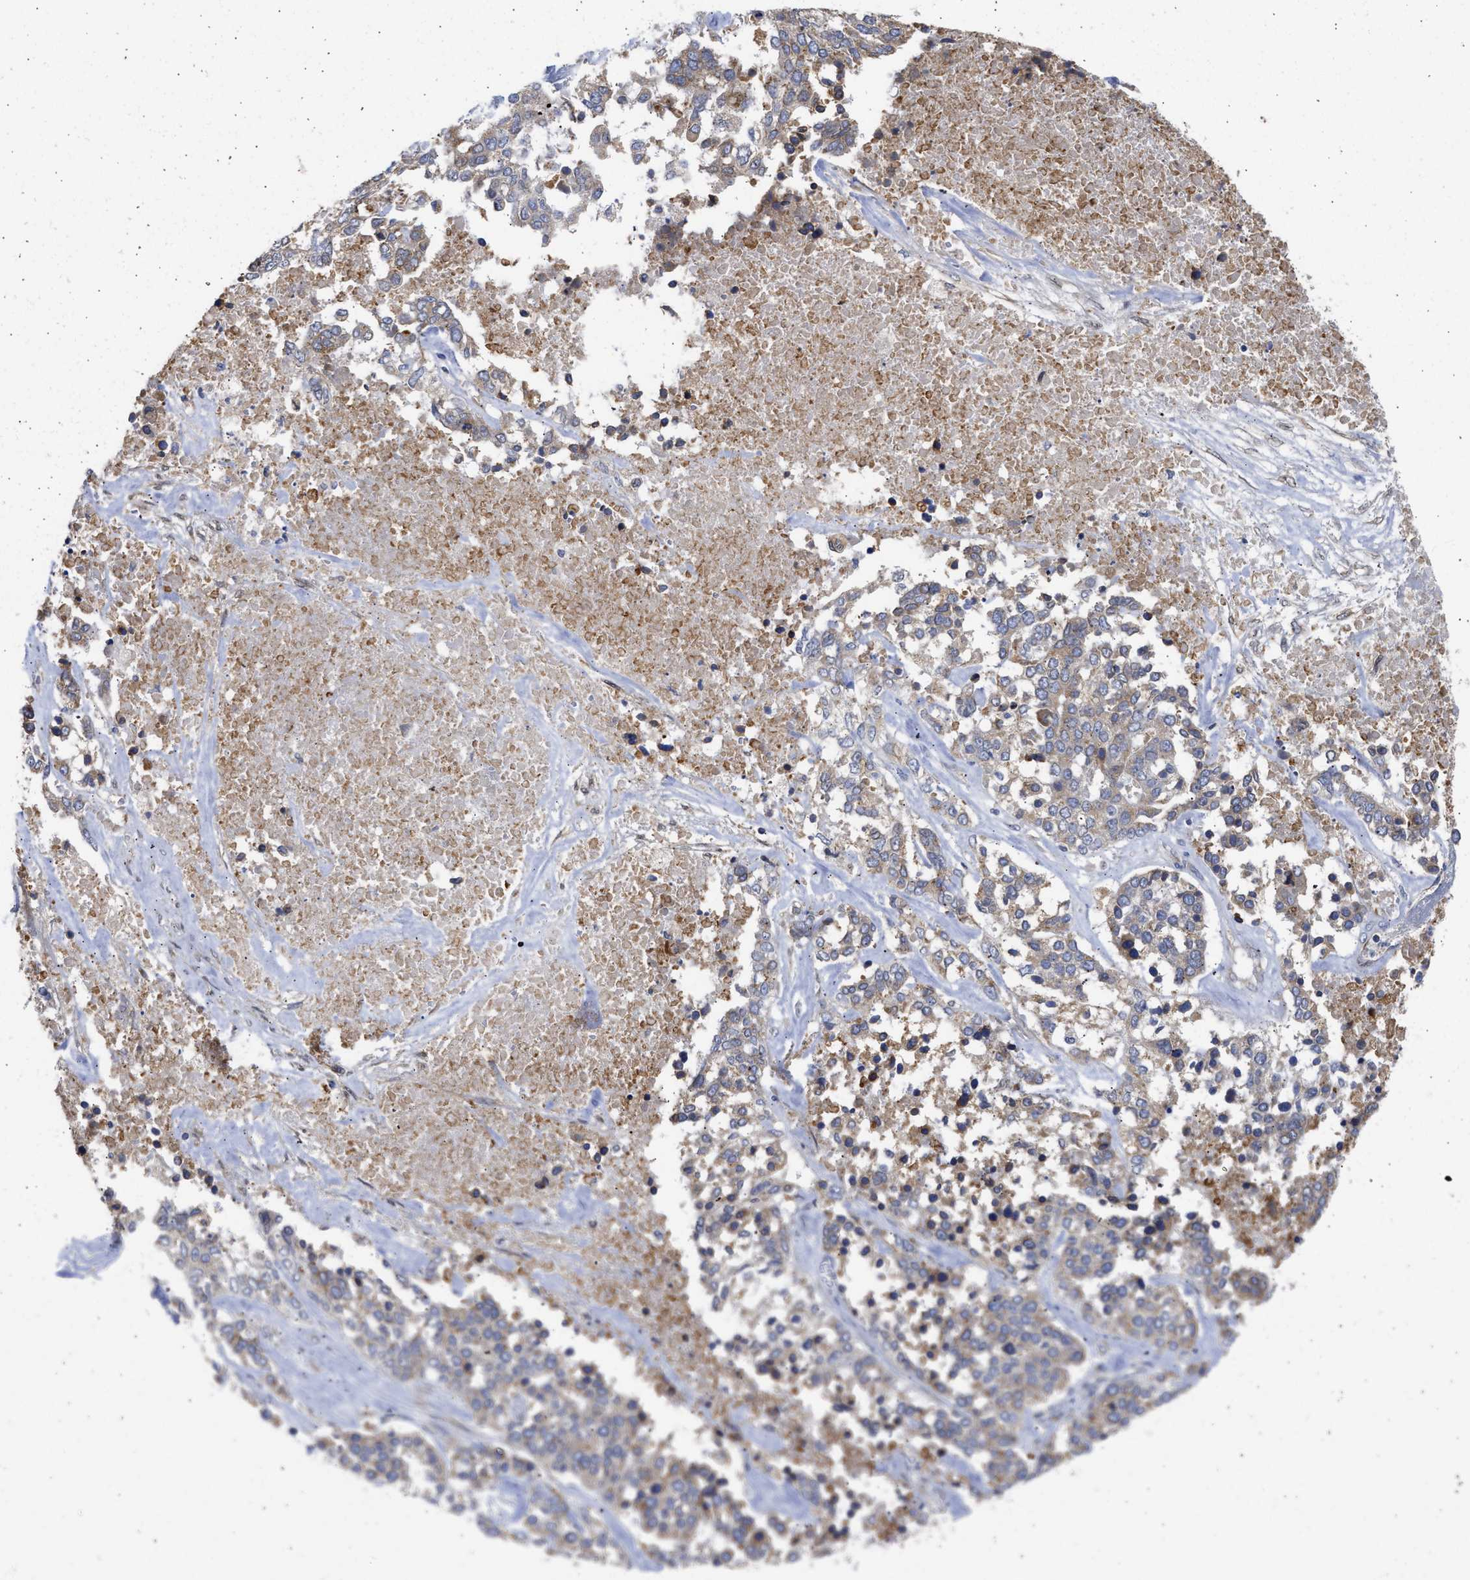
{"staining": {"intensity": "weak", "quantity": ">75%", "location": "cytoplasmic/membranous"}, "tissue": "ovarian cancer", "cell_type": "Tumor cells", "image_type": "cancer", "snomed": [{"axis": "morphology", "description": "Cystadenocarcinoma, serous, NOS"}, {"axis": "topography", "description": "Ovary"}], "caption": "Protein expression analysis of human ovarian cancer (serous cystadenocarcinoma) reveals weak cytoplasmic/membranous positivity in approximately >75% of tumor cells.", "gene": "TMED1", "patient": {"sex": "female", "age": 44}}